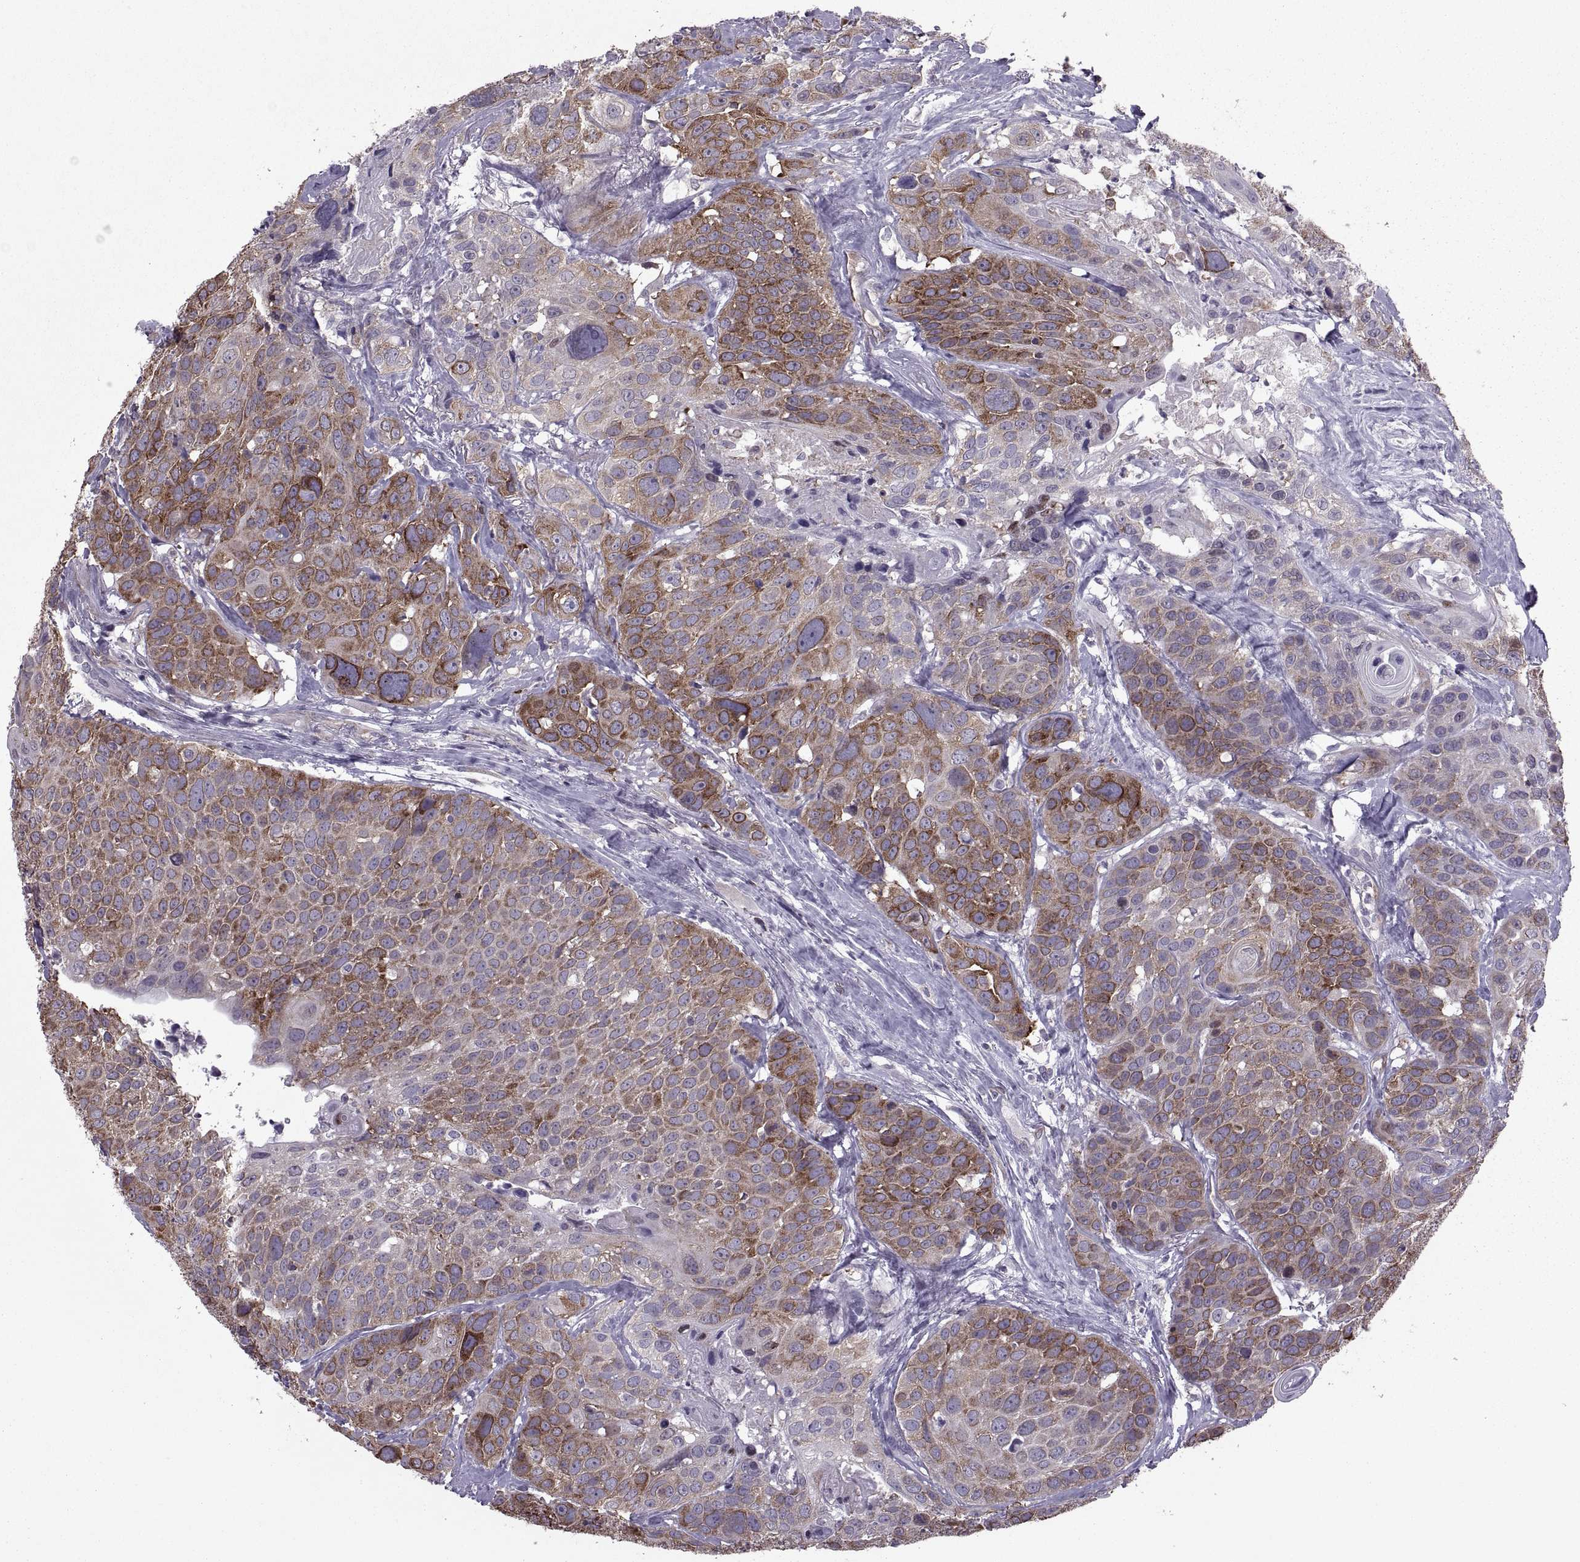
{"staining": {"intensity": "strong", "quantity": "25%-75%", "location": "cytoplasmic/membranous"}, "tissue": "head and neck cancer", "cell_type": "Tumor cells", "image_type": "cancer", "snomed": [{"axis": "morphology", "description": "Squamous cell carcinoma, NOS"}, {"axis": "topography", "description": "Oral tissue"}, {"axis": "topography", "description": "Head-Neck"}], "caption": "There is high levels of strong cytoplasmic/membranous positivity in tumor cells of squamous cell carcinoma (head and neck), as demonstrated by immunohistochemical staining (brown color).", "gene": "PABPC1", "patient": {"sex": "male", "age": 56}}